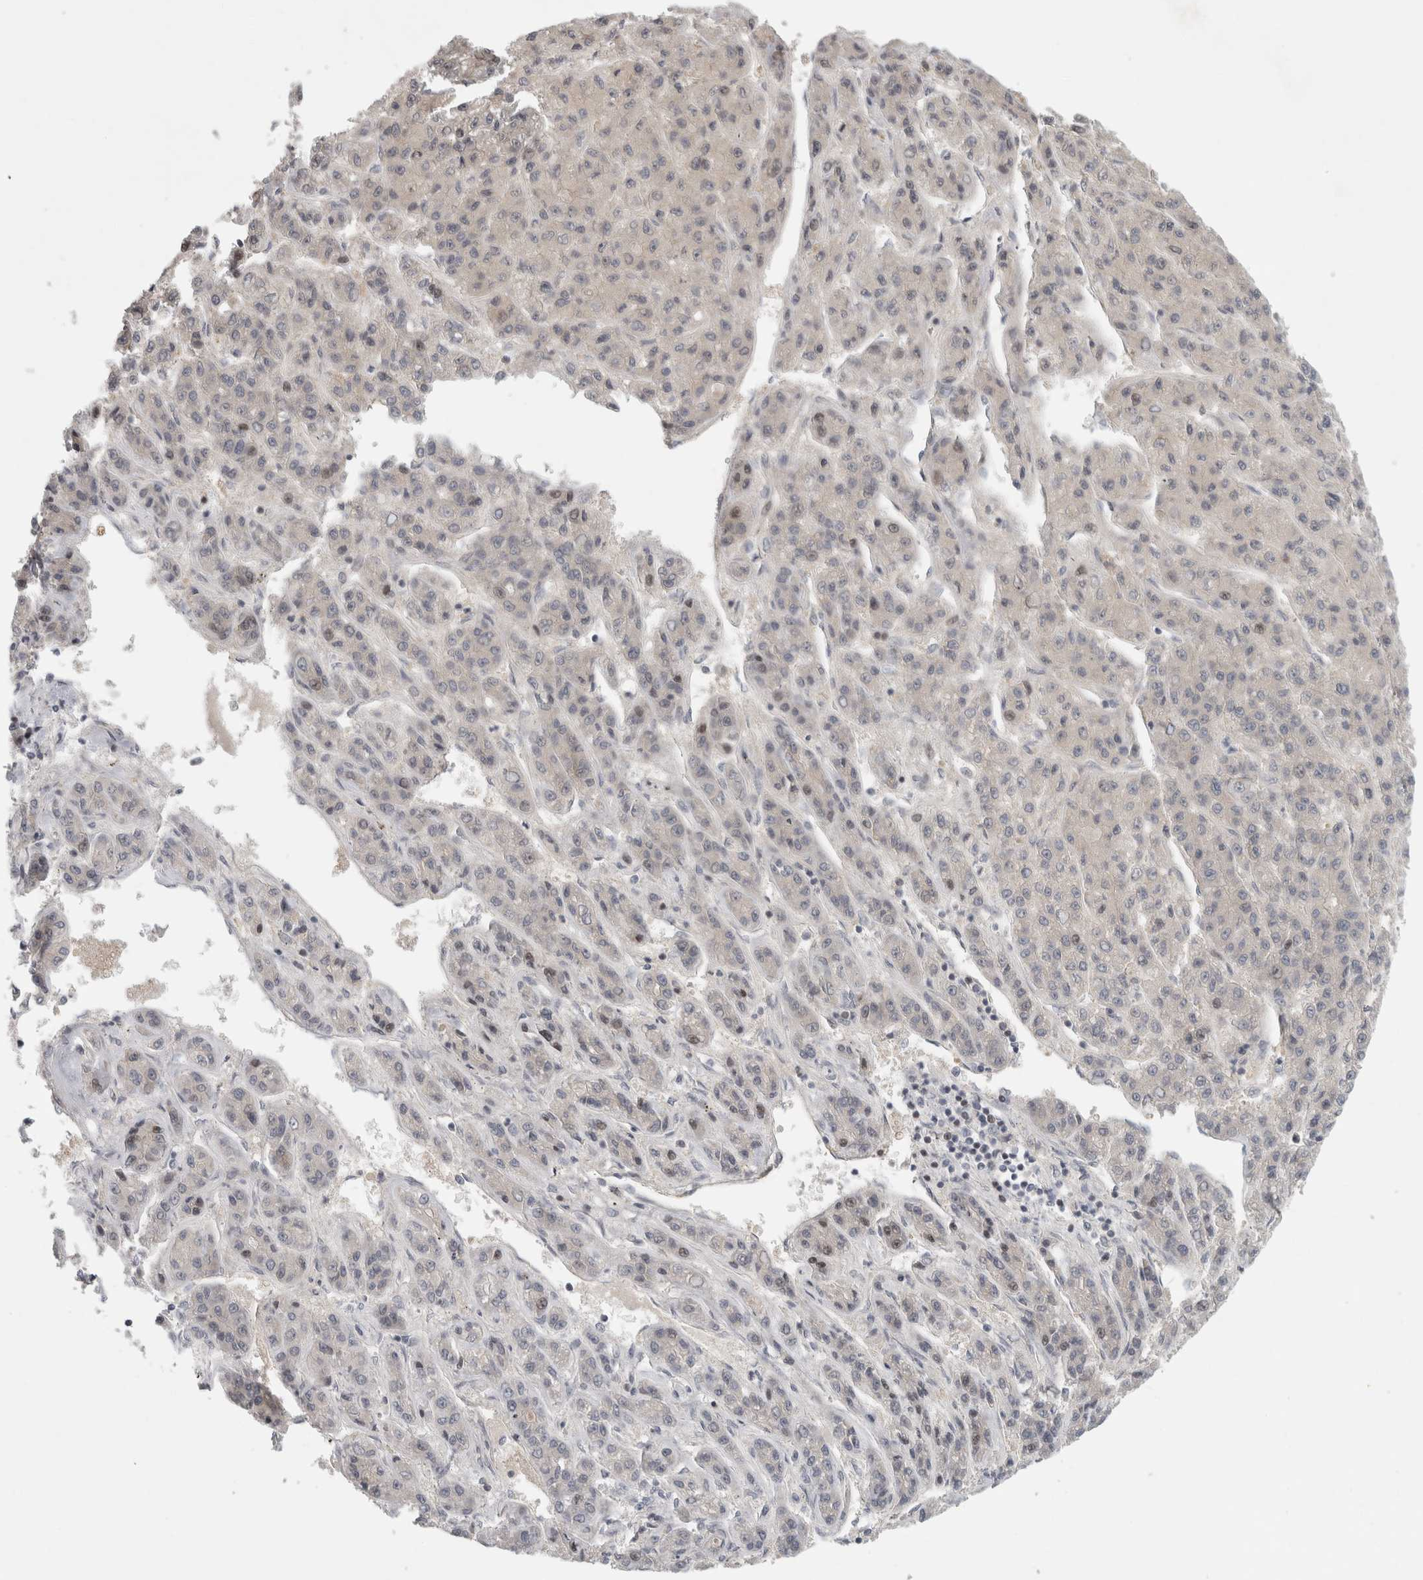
{"staining": {"intensity": "weak", "quantity": "<25%", "location": "nuclear"}, "tissue": "liver cancer", "cell_type": "Tumor cells", "image_type": "cancer", "snomed": [{"axis": "morphology", "description": "Carcinoma, Hepatocellular, NOS"}, {"axis": "topography", "description": "Liver"}], "caption": "An immunohistochemistry (IHC) histopathology image of hepatocellular carcinoma (liver) is shown. There is no staining in tumor cells of hepatocellular carcinoma (liver).", "gene": "UTP25", "patient": {"sex": "male", "age": 70}}